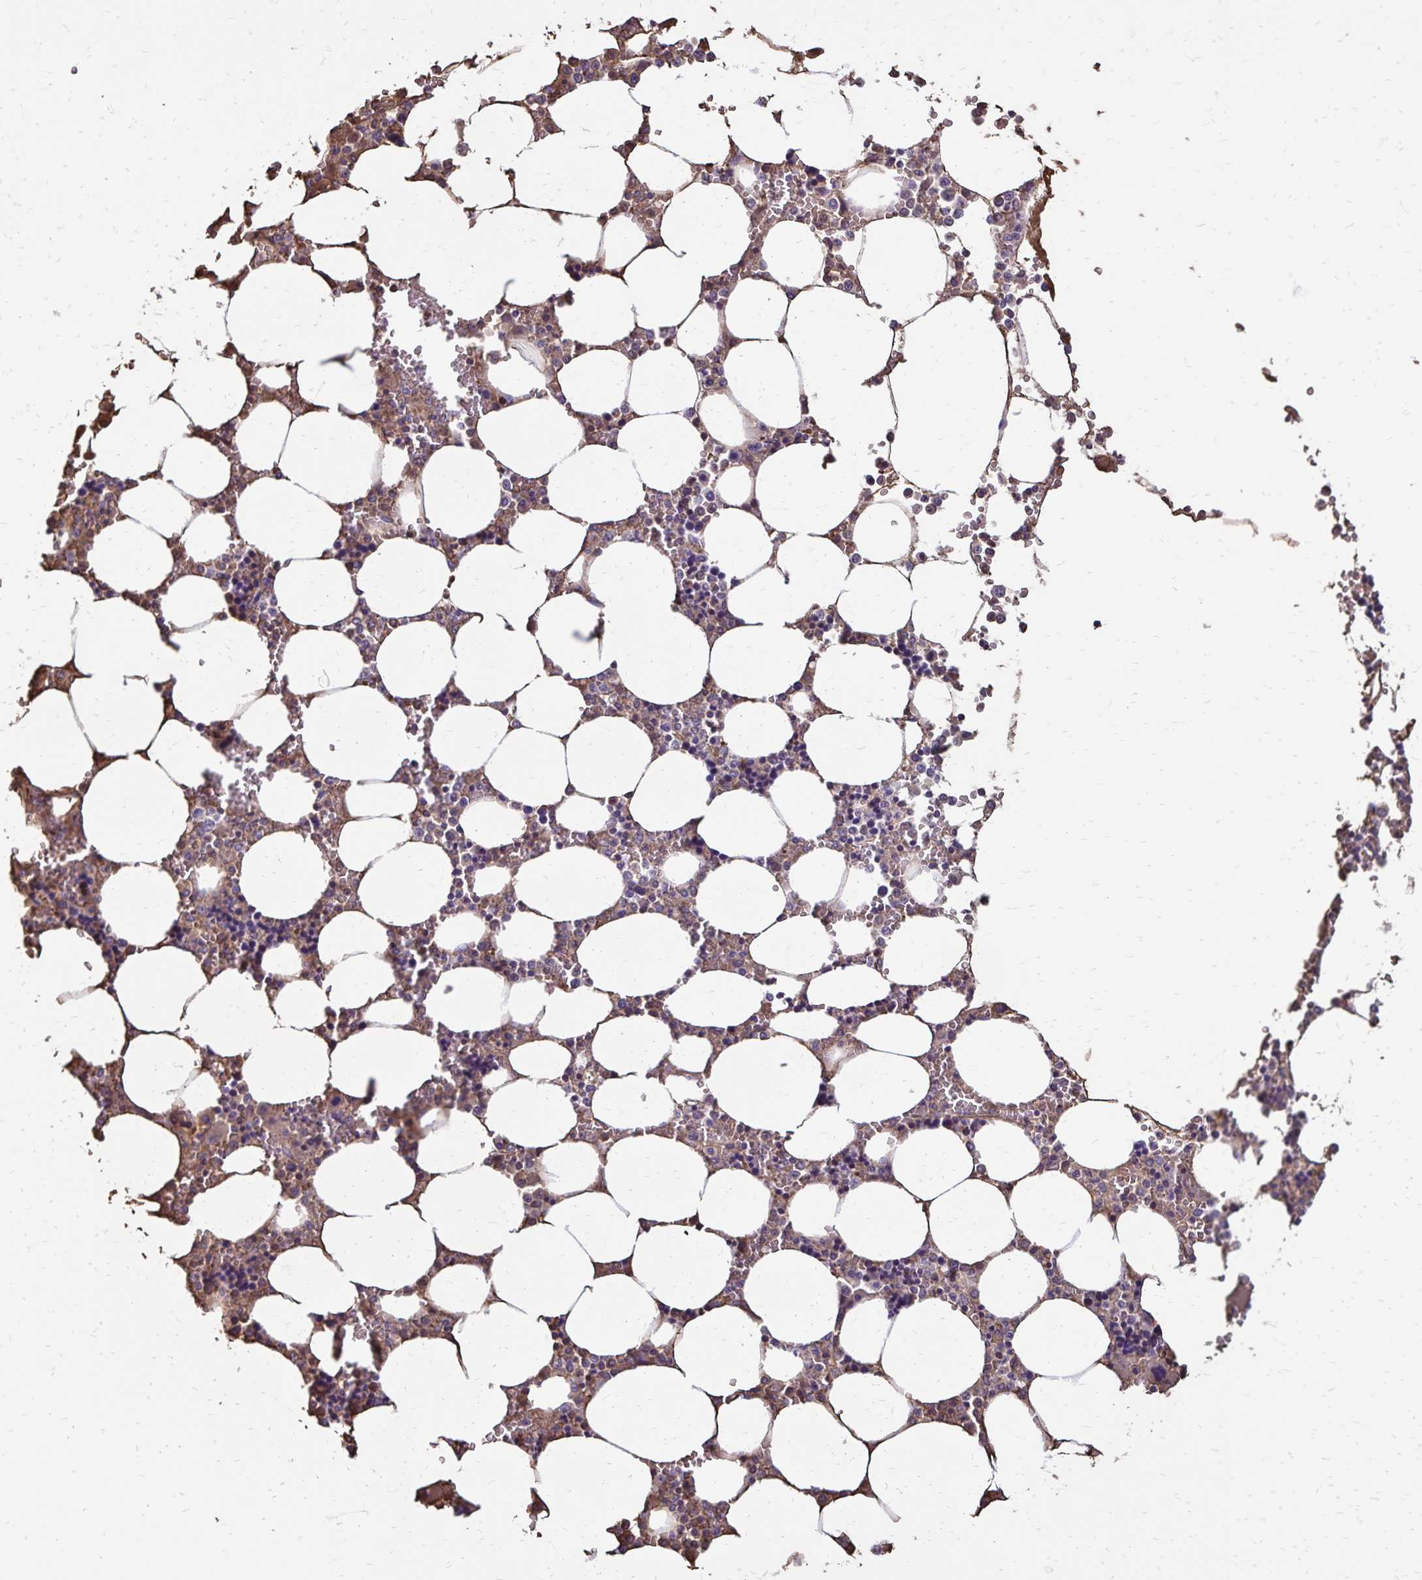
{"staining": {"intensity": "weak", "quantity": "25%-75%", "location": "cytoplasmic/membranous"}, "tissue": "bone marrow", "cell_type": "Hematopoietic cells", "image_type": "normal", "snomed": [{"axis": "morphology", "description": "Normal tissue, NOS"}, {"axis": "topography", "description": "Bone marrow"}], "caption": "Brown immunohistochemical staining in normal human bone marrow exhibits weak cytoplasmic/membranous positivity in about 25%-75% of hematopoietic cells.", "gene": "CD27", "patient": {"sex": "male", "age": 64}}